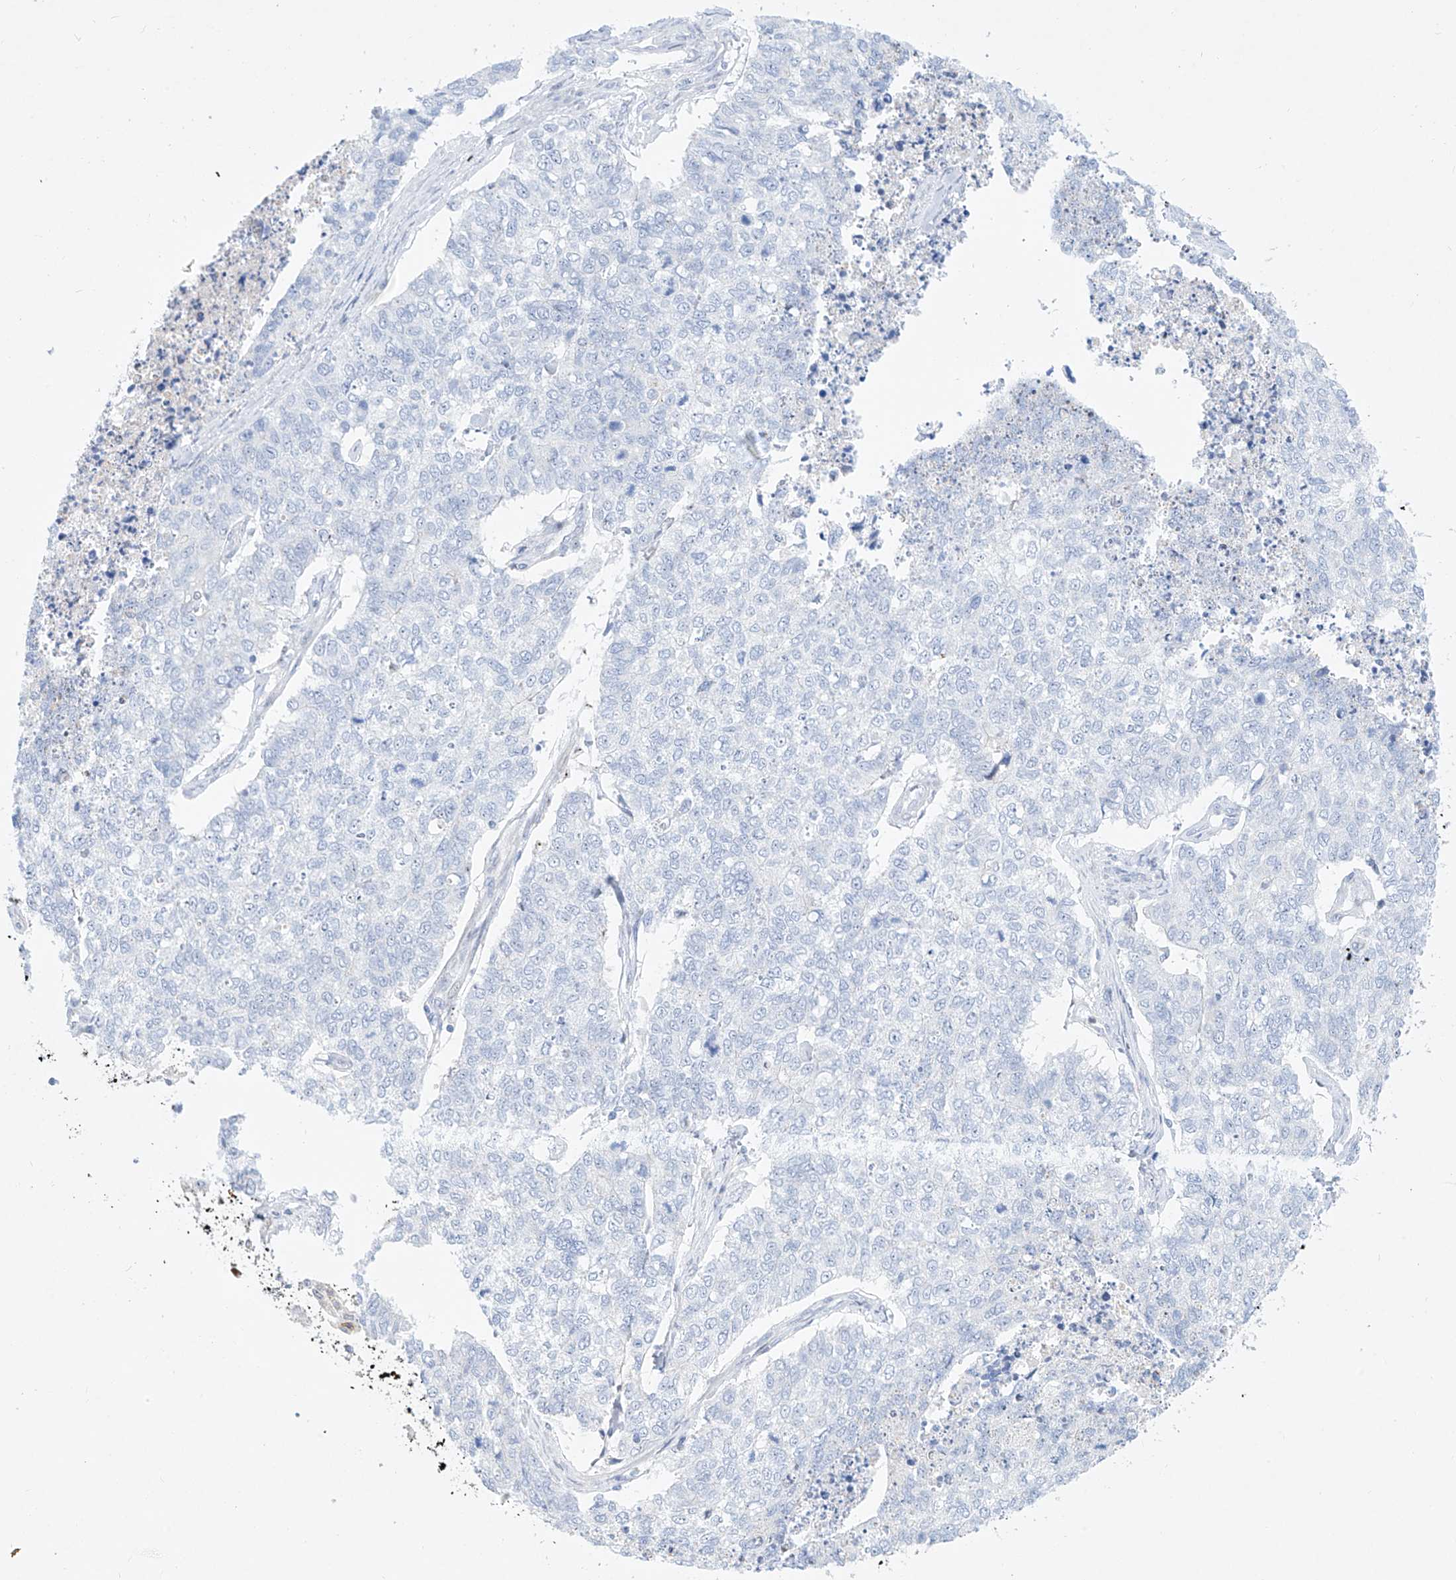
{"staining": {"intensity": "negative", "quantity": "none", "location": "none"}, "tissue": "cervical cancer", "cell_type": "Tumor cells", "image_type": "cancer", "snomed": [{"axis": "morphology", "description": "Squamous cell carcinoma, NOS"}, {"axis": "topography", "description": "Cervix"}], "caption": "This is an IHC histopathology image of human squamous cell carcinoma (cervical). There is no staining in tumor cells.", "gene": "SNU13", "patient": {"sex": "female", "age": 63}}